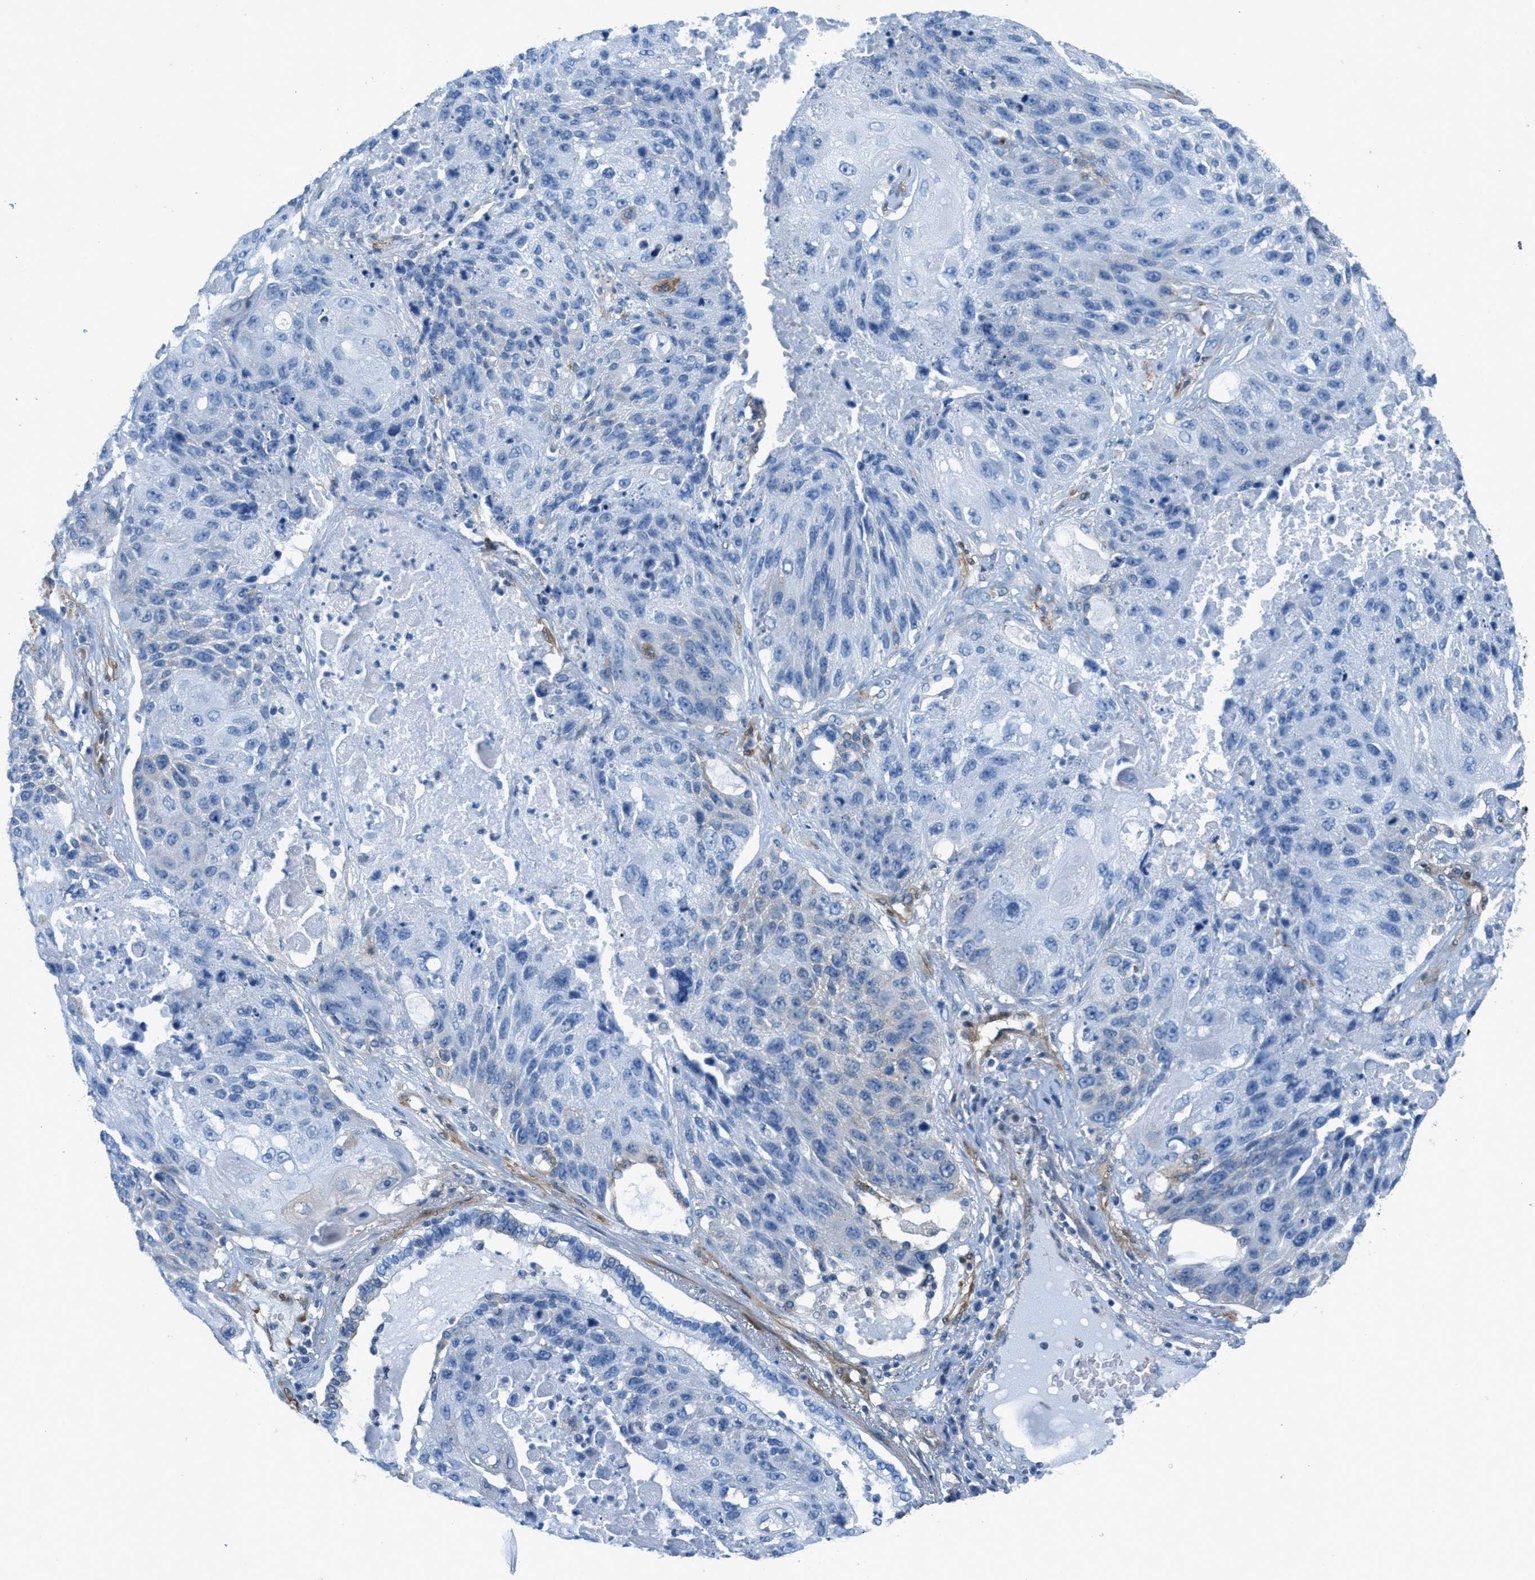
{"staining": {"intensity": "negative", "quantity": "none", "location": "none"}, "tissue": "lung cancer", "cell_type": "Tumor cells", "image_type": "cancer", "snomed": [{"axis": "morphology", "description": "Squamous cell carcinoma, NOS"}, {"axis": "topography", "description": "Lung"}], "caption": "Histopathology image shows no protein expression in tumor cells of lung cancer tissue.", "gene": "MAPRE2", "patient": {"sex": "male", "age": 61}}